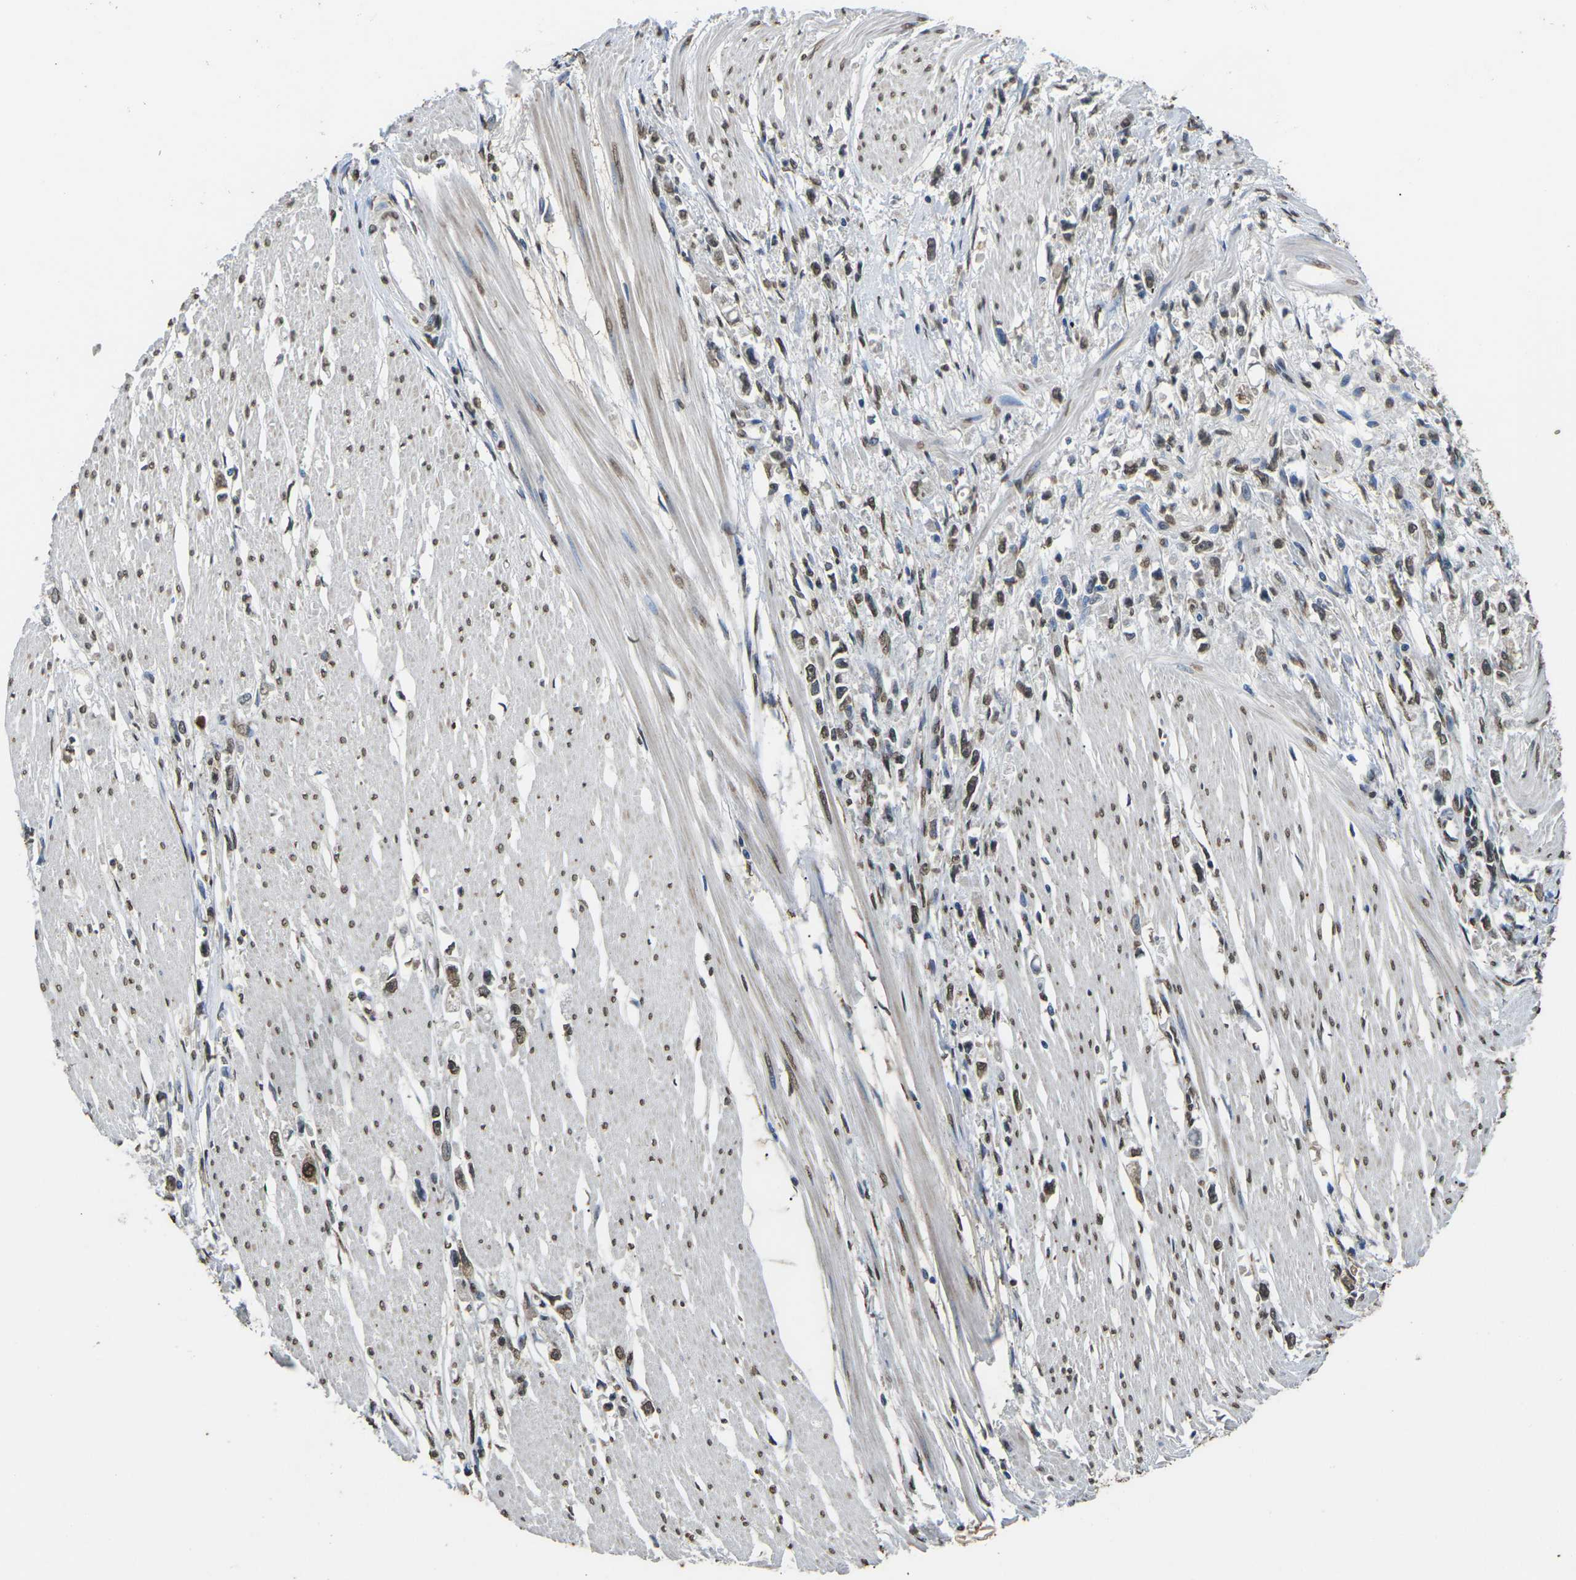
{"staining": {"intensity": "moderate", "quantity": "25%-75%", "location": "nuclear"}, "tissue": "stomach cancer", "cell_type": "Tumor cells", "image_type": "cancer", "snomed": [{"axis": "morphology", "description": "Adenocarcinoma, NOS"}, {"axis": "topography", "description": "Stomach"}], "caption": "Immunohistochemistry (DAB) staining of human stomach adenocarcinoma exhibits moderate nuclear protein staining in about 25%-75% of tumor cells.", "gene": "SCNN1B", "patient": {"sex": "female", "age": 59}}